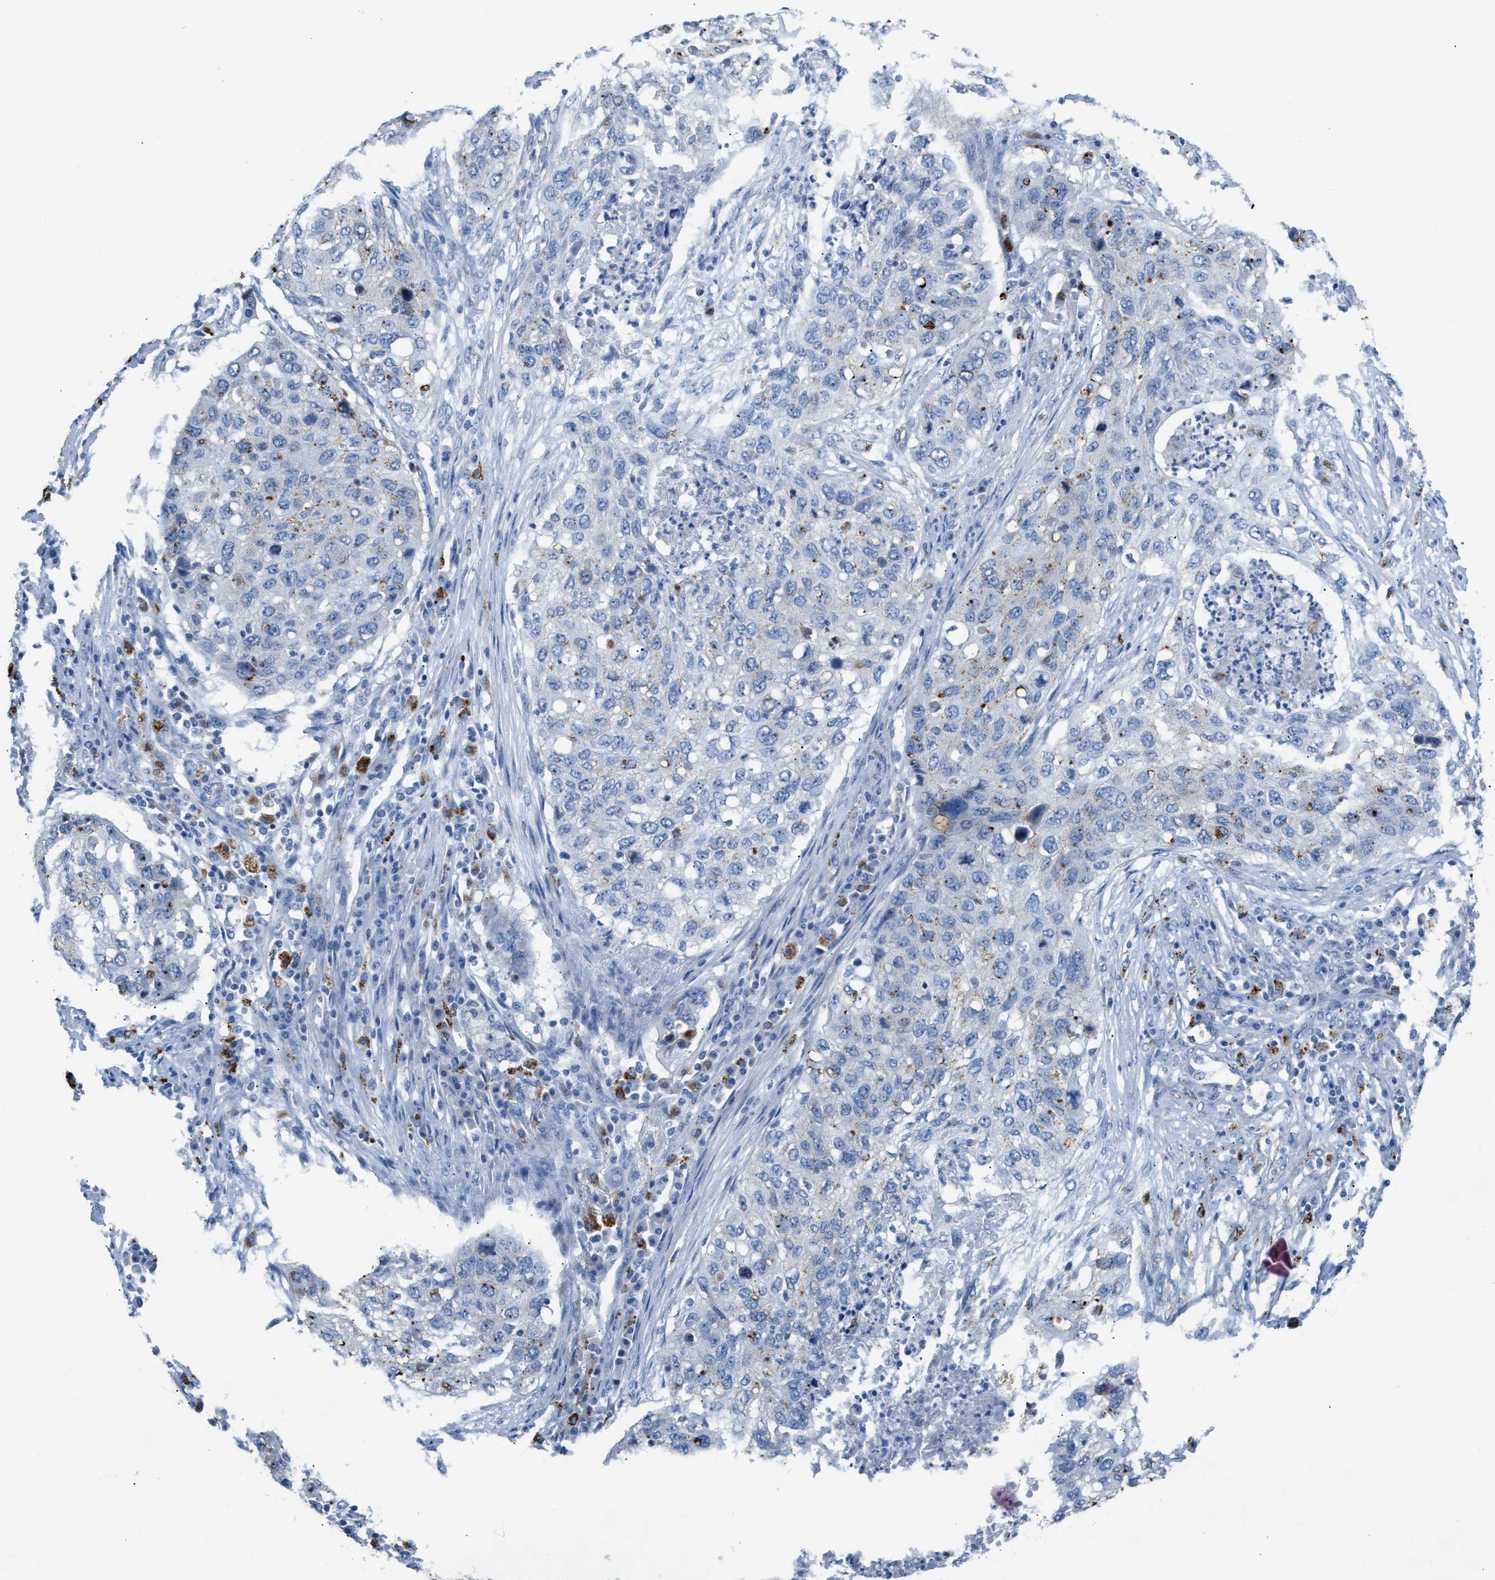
{"staining": {"intensity": "negative", "quantity": "none", "location": "none"}, "tissue": "lung cancer", "cell_type": "Tumor cells", "image_type": "cancer", "snomed": [{"axis": "morphology", "description": "Squamous cell carcinoma, NOS"}, {"axis": "topography", "description": "Lung"}], "caption": "There is no significant positivity in tumor cells of squamous cell carcinoma (lung).", "gene": "ASPA", "patient": {"sex": "female", "age": 63}}